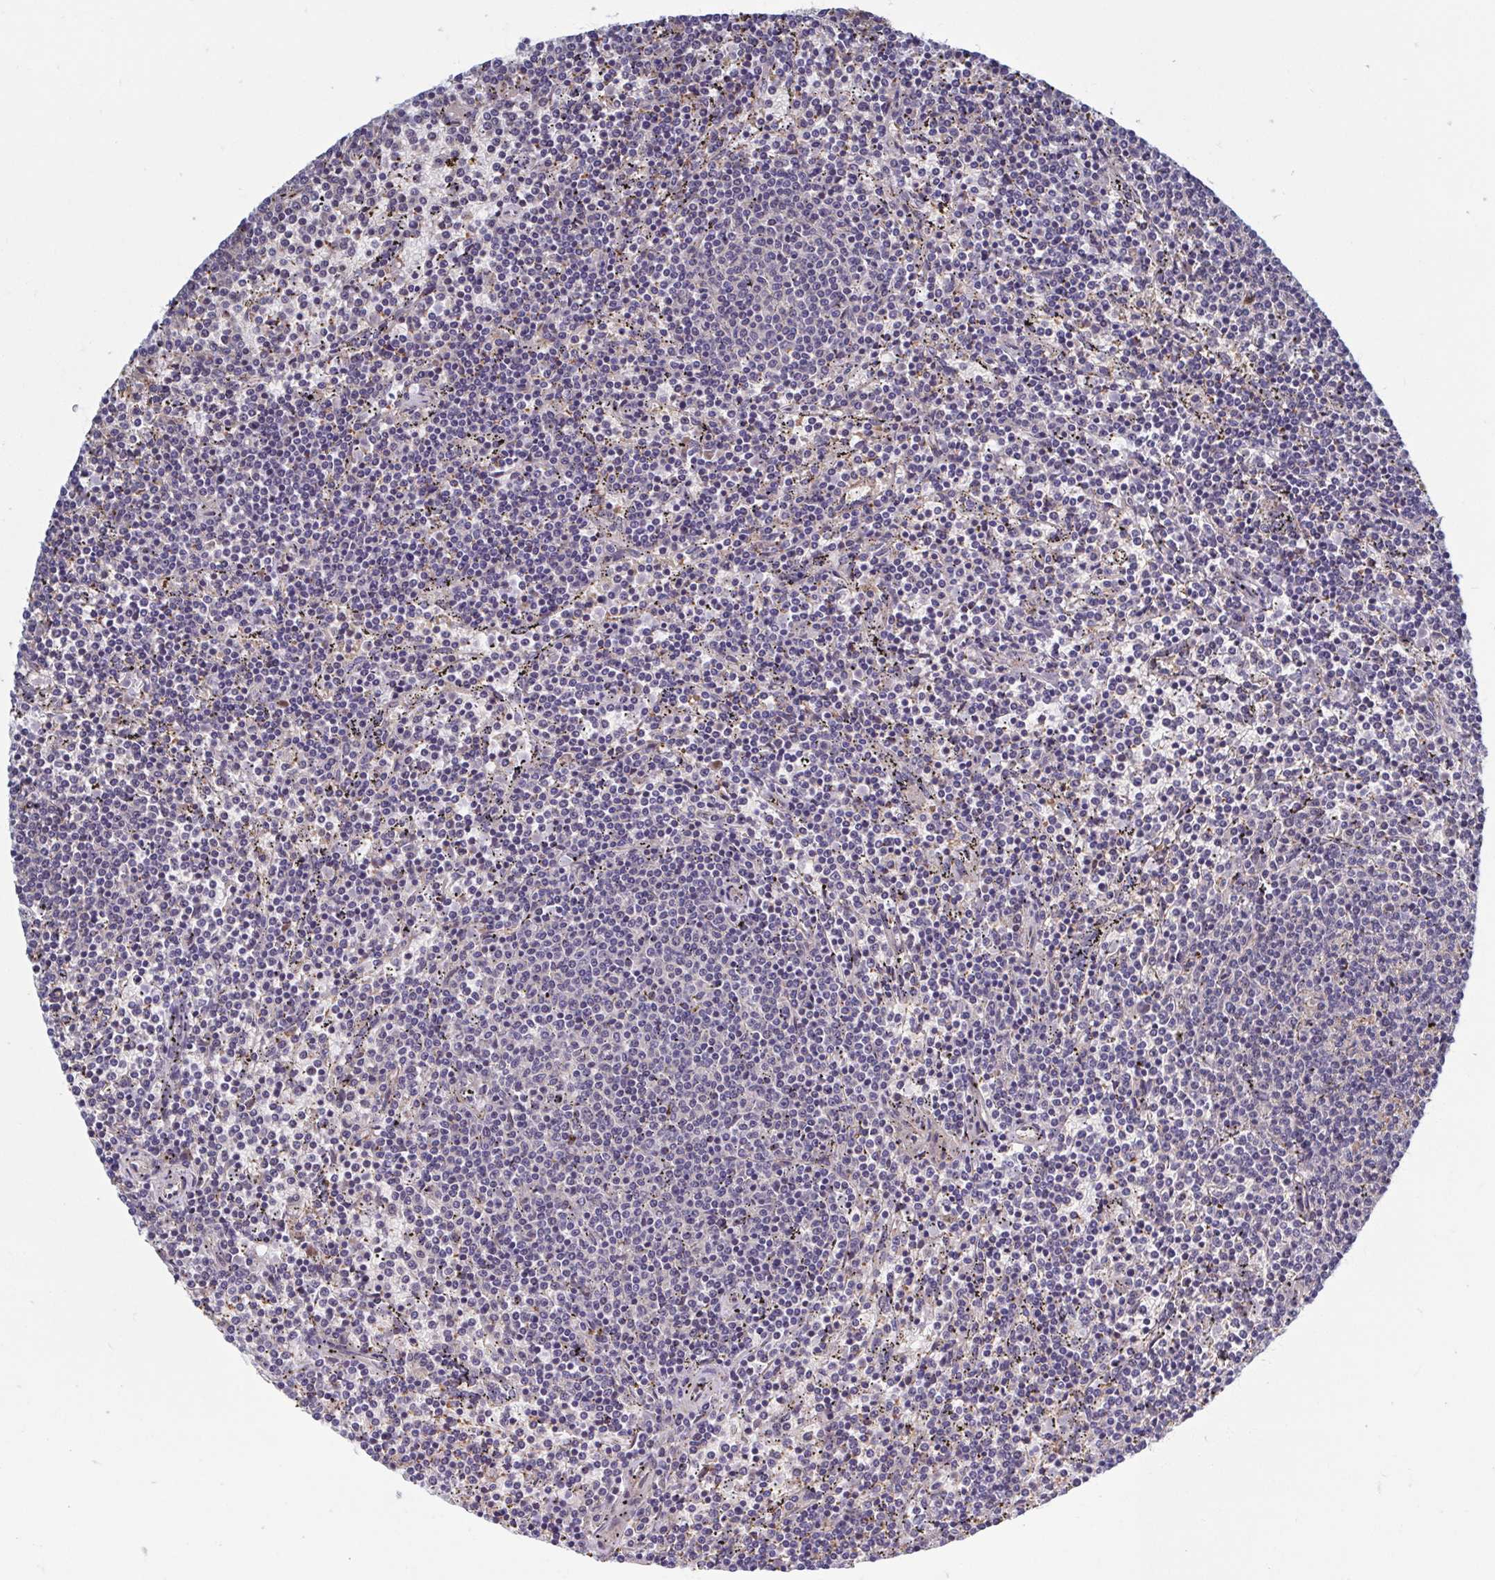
{"staining": {"intensity": "negative", "quantity": "none", "location": "none"}, "tissue": "lymphoma", "cell_type": "Tumor cells", "image_type": "cancer", "snomed": [{"axis": "morphology", "description": "Malignant lymphoma, non-Hodgkin's type, Low grade"}, {"axis": "topography", "description": "Spleen"}], "caption": "Tumor cells are negative for protein expression in human malignant lymphoma, non-Hodgkin's type (low-grade). (DAB immunohistochemistry, high magnification).", "gene": "LRRC38", "patient": {"sex": "female", "age": 50}}